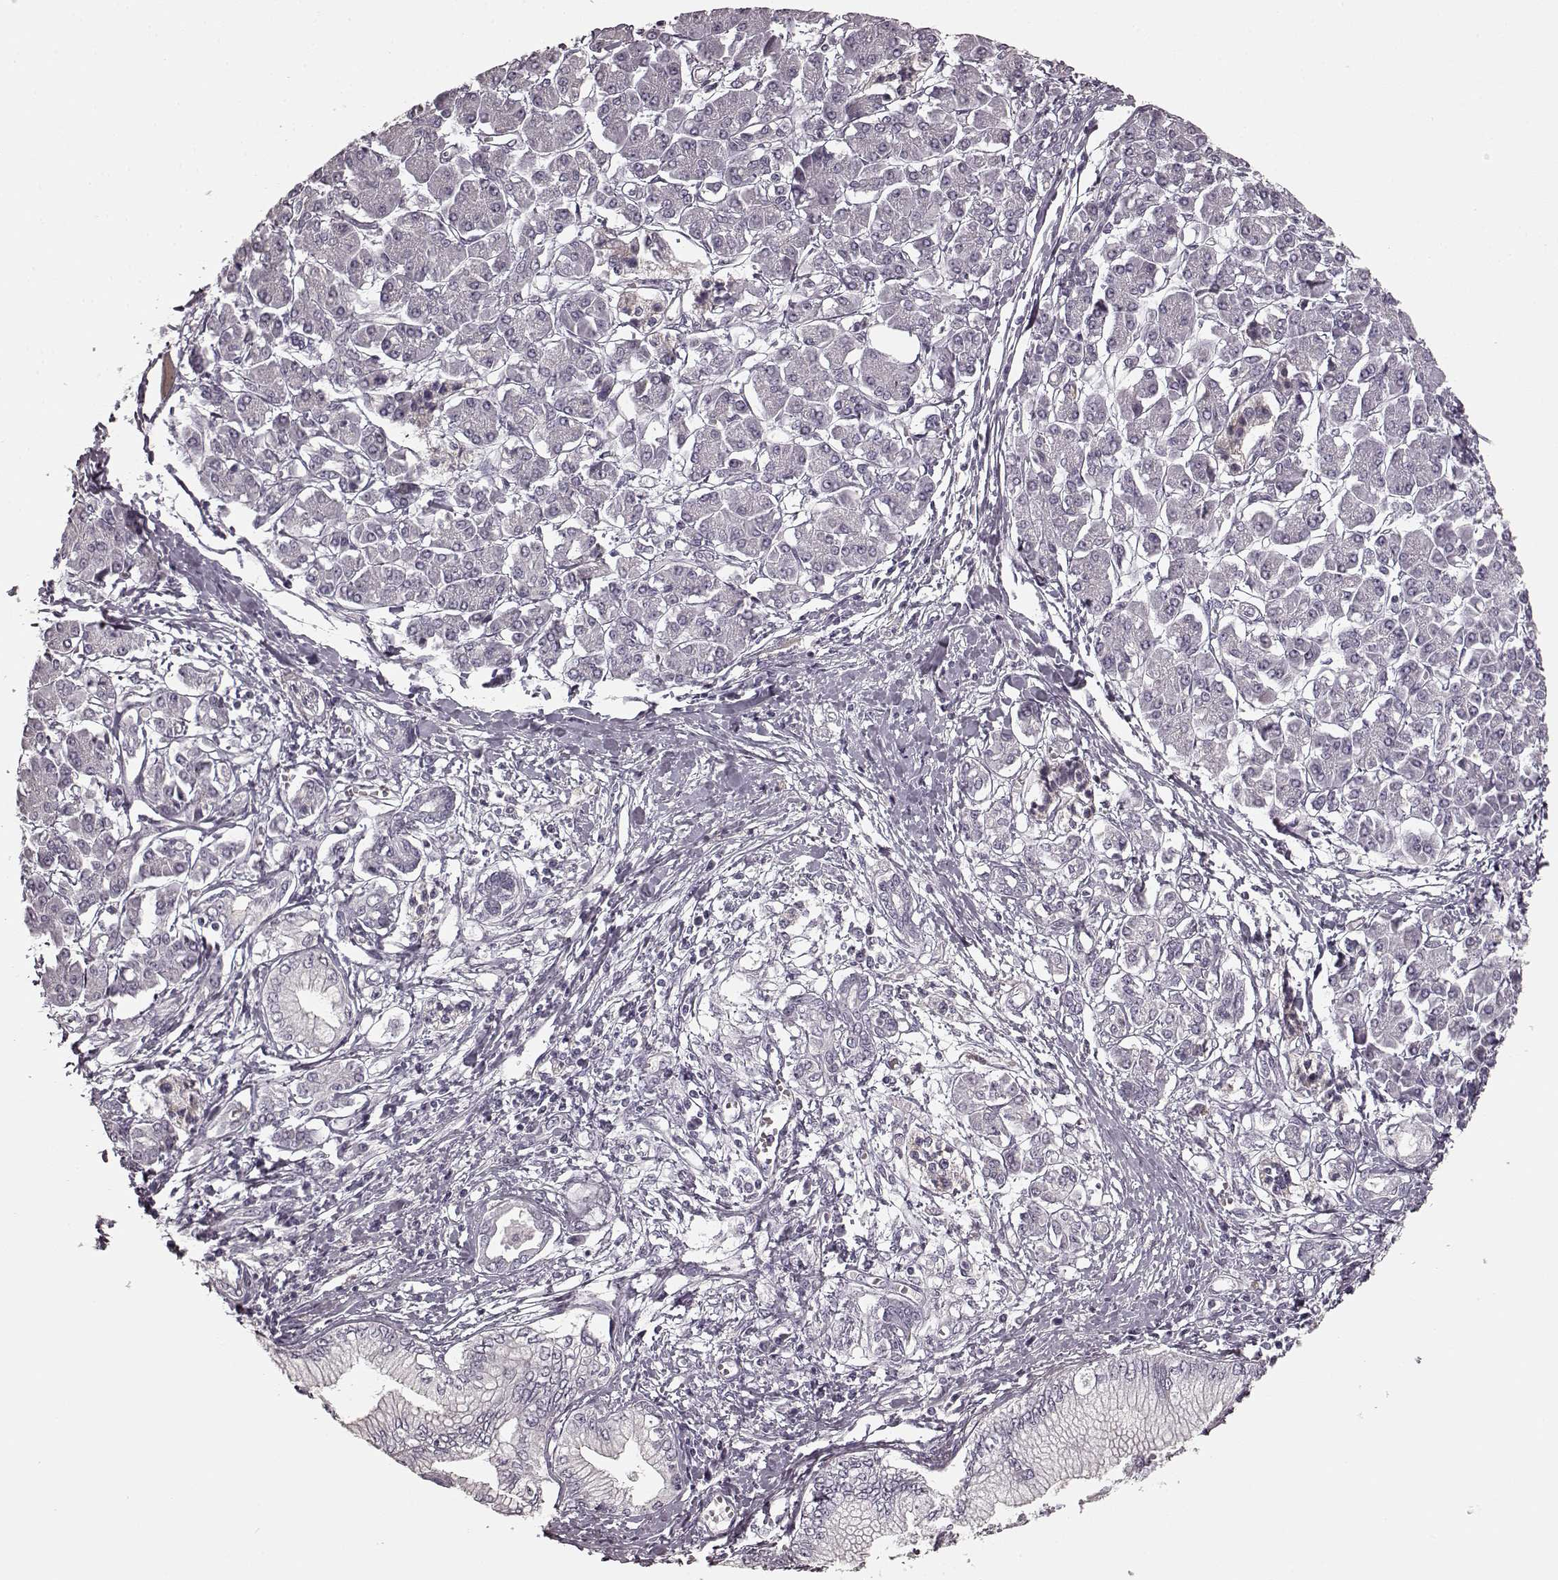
{"staining": {"intensity": "negative", "quantity": "none", "location": "none"}, "tissue": "pancreatic cancer", "cell_type": "Tumor cells", "image_type": "cancer", "snomed": [{"axis": "morphology", "description": "Adenocarcinoma, NOS"}, {"axis": "topography", "description": "Pancreas"}], "caption": "IHC image of neoplastic tissue: human pancreatic adenocarcinoma stained with DAB (3,3'-diaminobenzidine) demonstrates no significant protein positivity in tumor cells.", "gene": "PRKCE", "patient": {"sex": "female", "age": 68}}